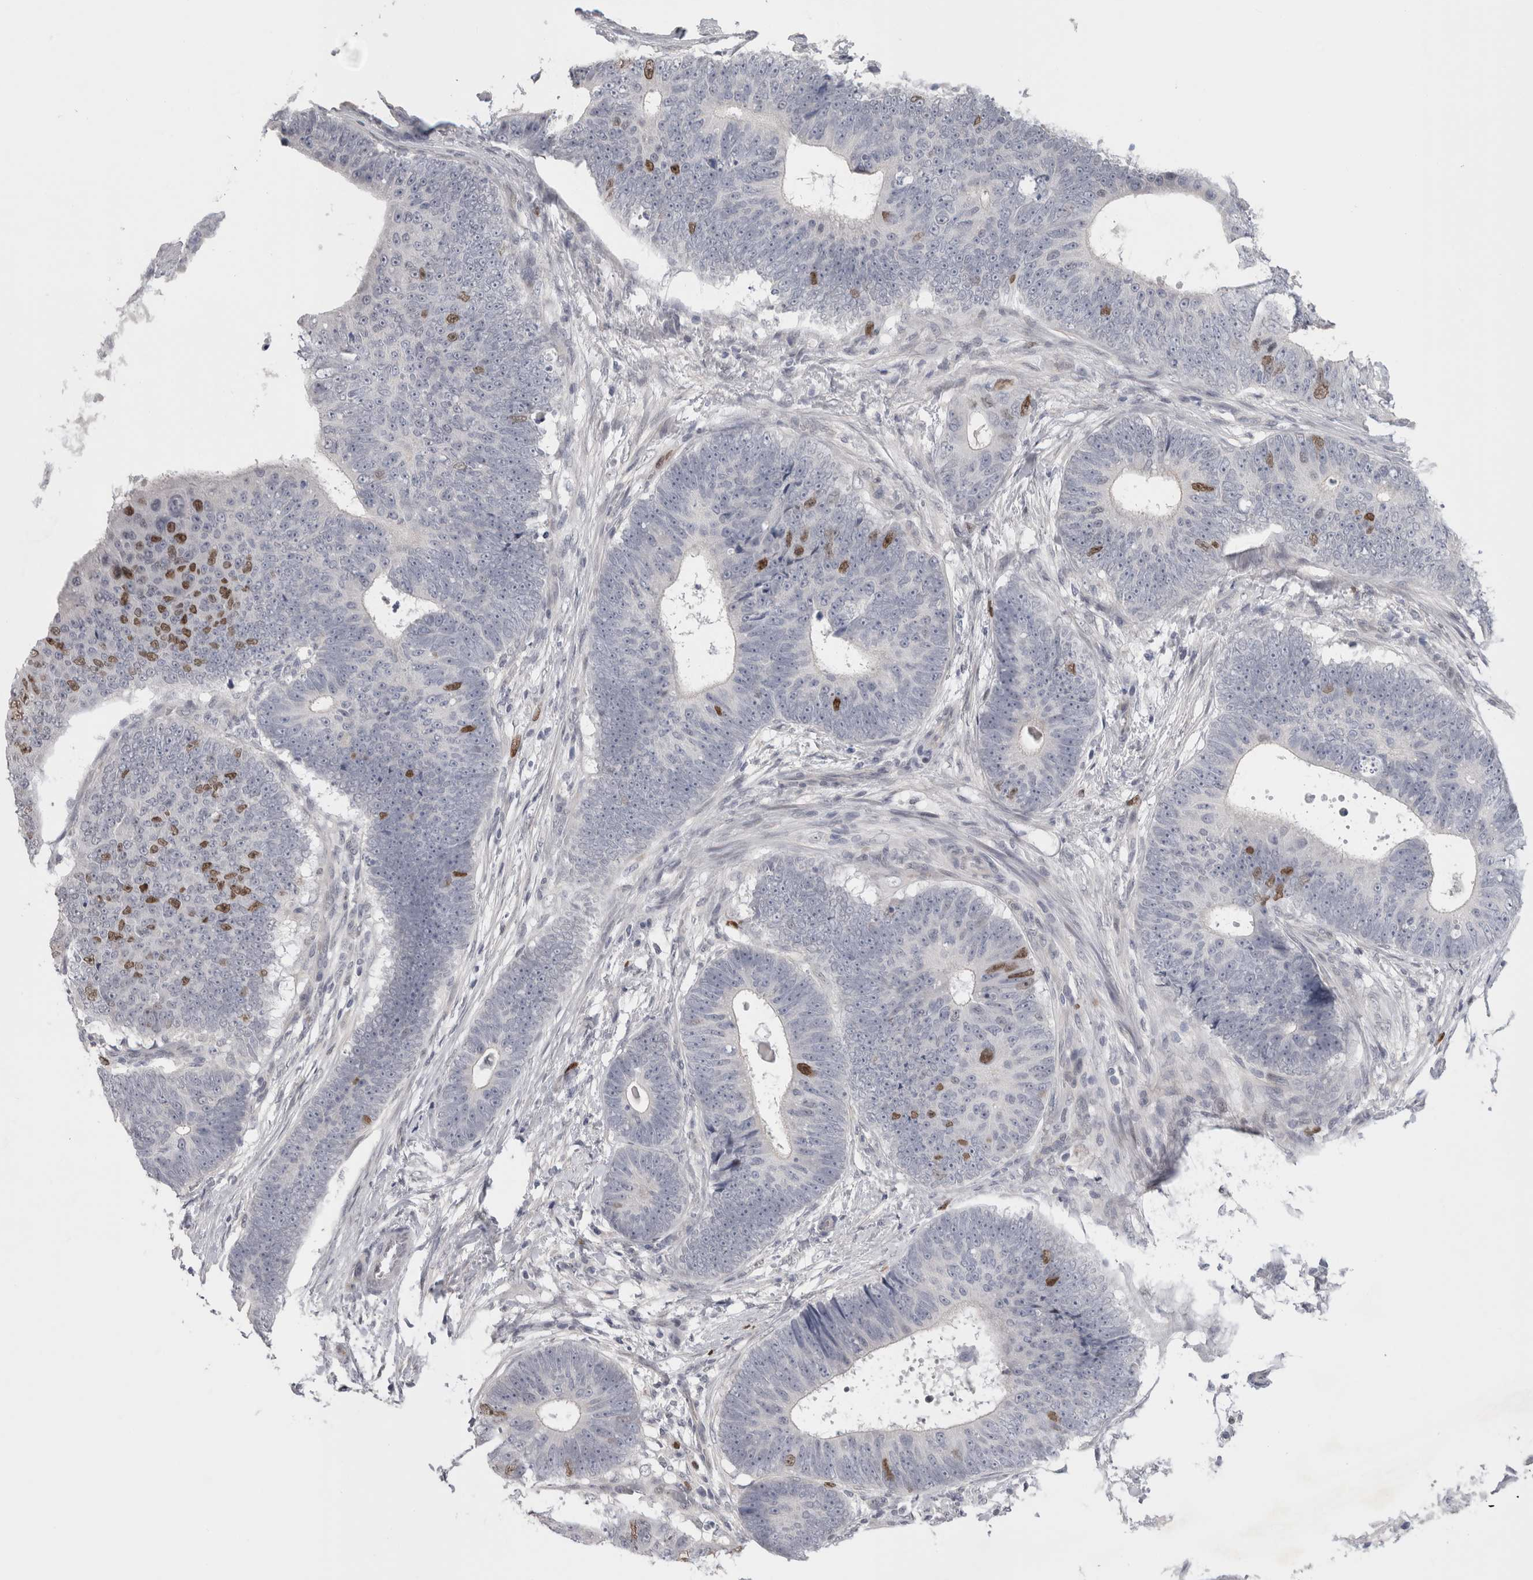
{"staining": {"intensity": "strong", "quantity": "<25%", "location": "nuclear"}, "tissue": "colorectal cancer", "cell_type": "Tumor cells", "image_type": "cancer", "snomed": [{"axis": "morphology", "description": "Adenocarcinoma, NOS"}, {"axis": "topography", "description": "Colon"}], "caption": "There is medium levels of strong nuclear positivity in tumor cells of adenocarcinoma (colorectal), as demonstrated by immunohistochemical staining (brown color).", "gene": "KIF18B", "patient": {"sex": "male", "age": 56}}